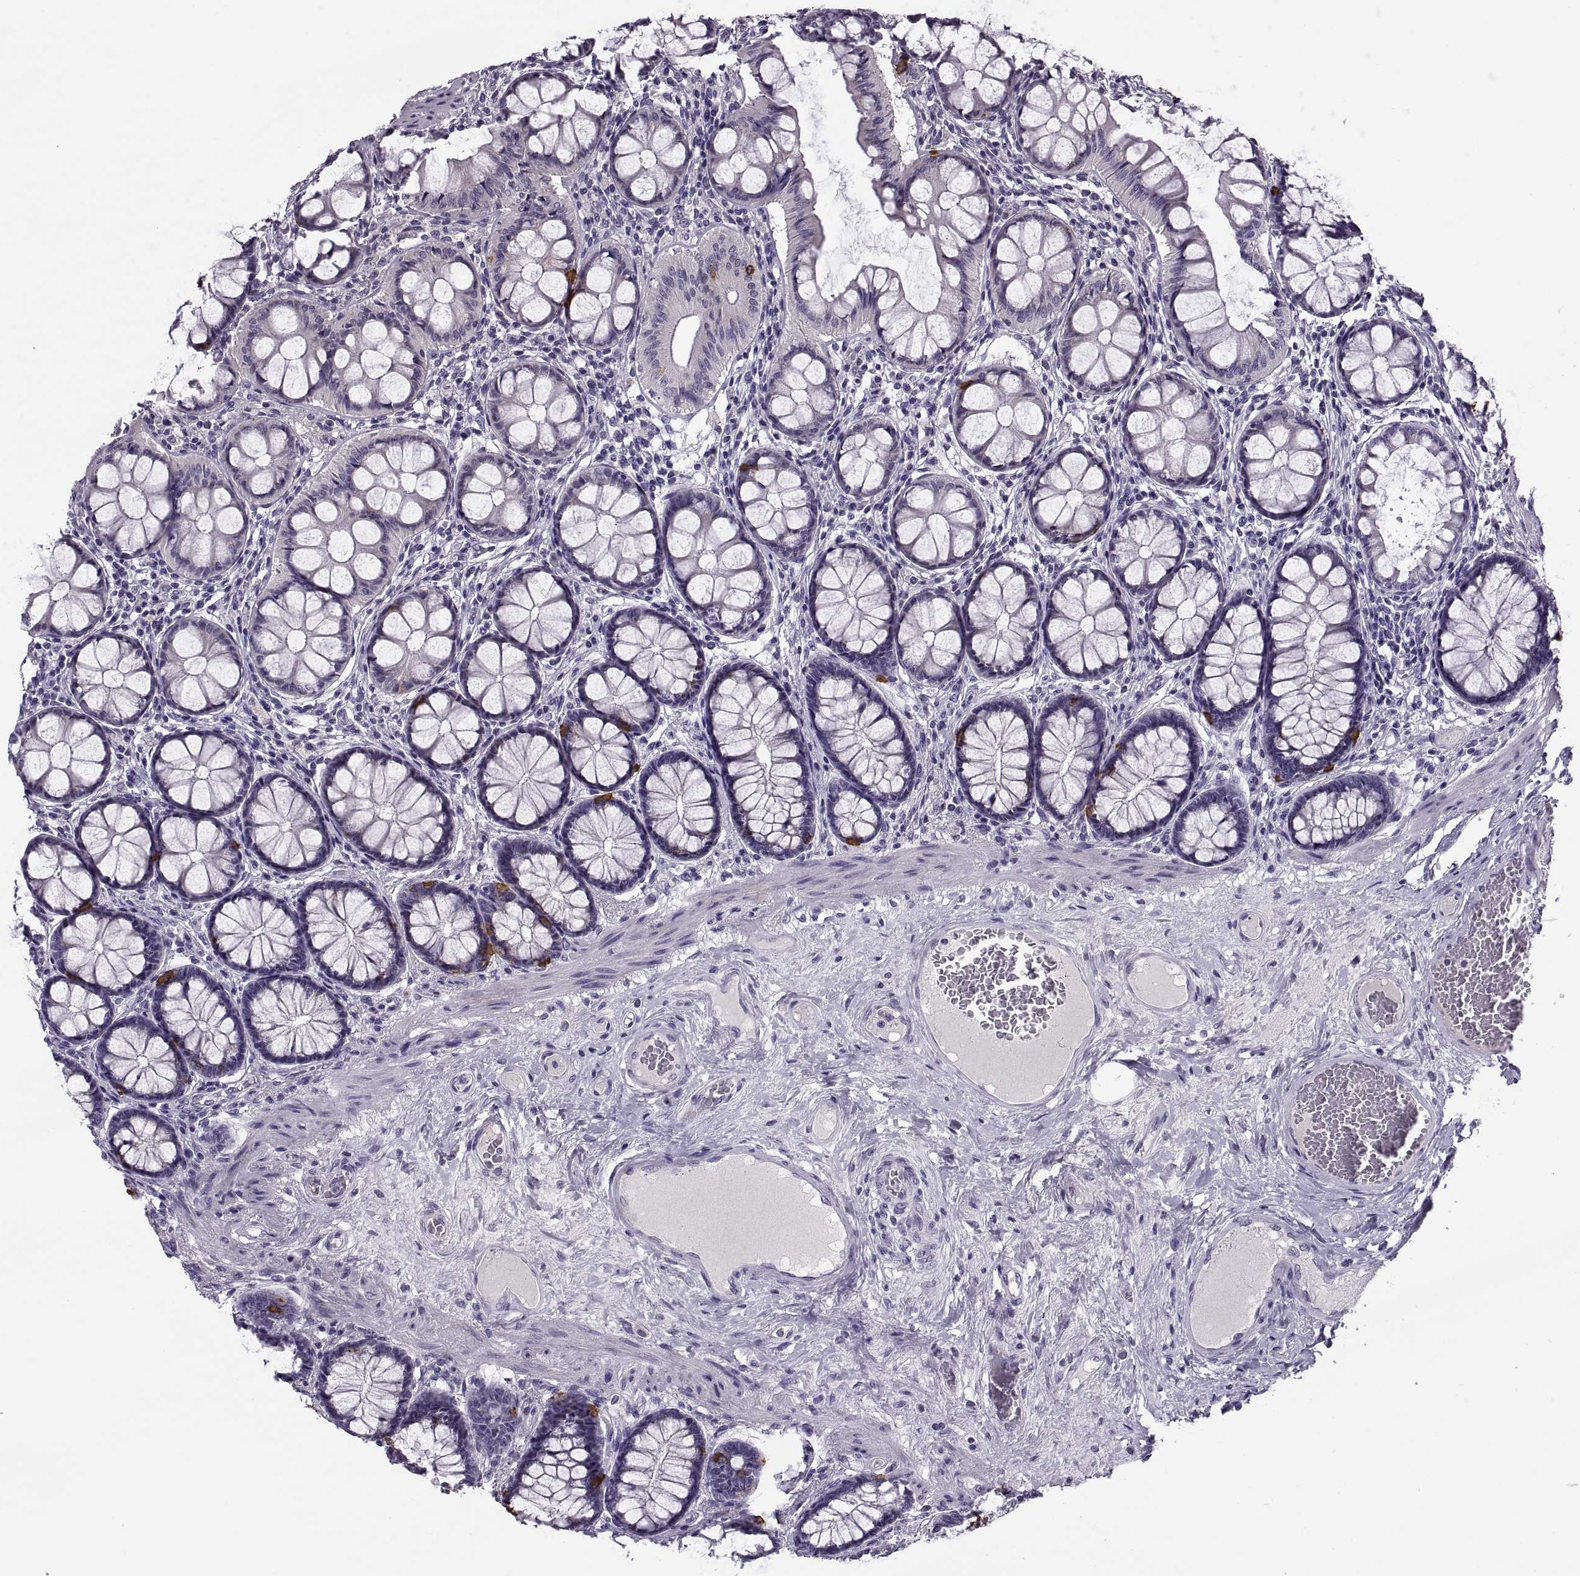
{"staining": {"intensity": "negative", "quantity": "none", "location": "none"}, "tissue": "colon", "cell_type": "Endothelial cells", "image_type": "normal", "snomed": [{"axis": "morphology", "description": "Normal tissue, NOS"}, {"axis": "topography", "description": "Colon"}], "caption": "Image shows no significant protein expression in endothelial cells of normal colon. The staining is performed using DAB brown chromogen with nuclei counter-stained in using hematoxylin.", "gene": "MAGEB1", "patient": {"sex": "female", "age": 65}}